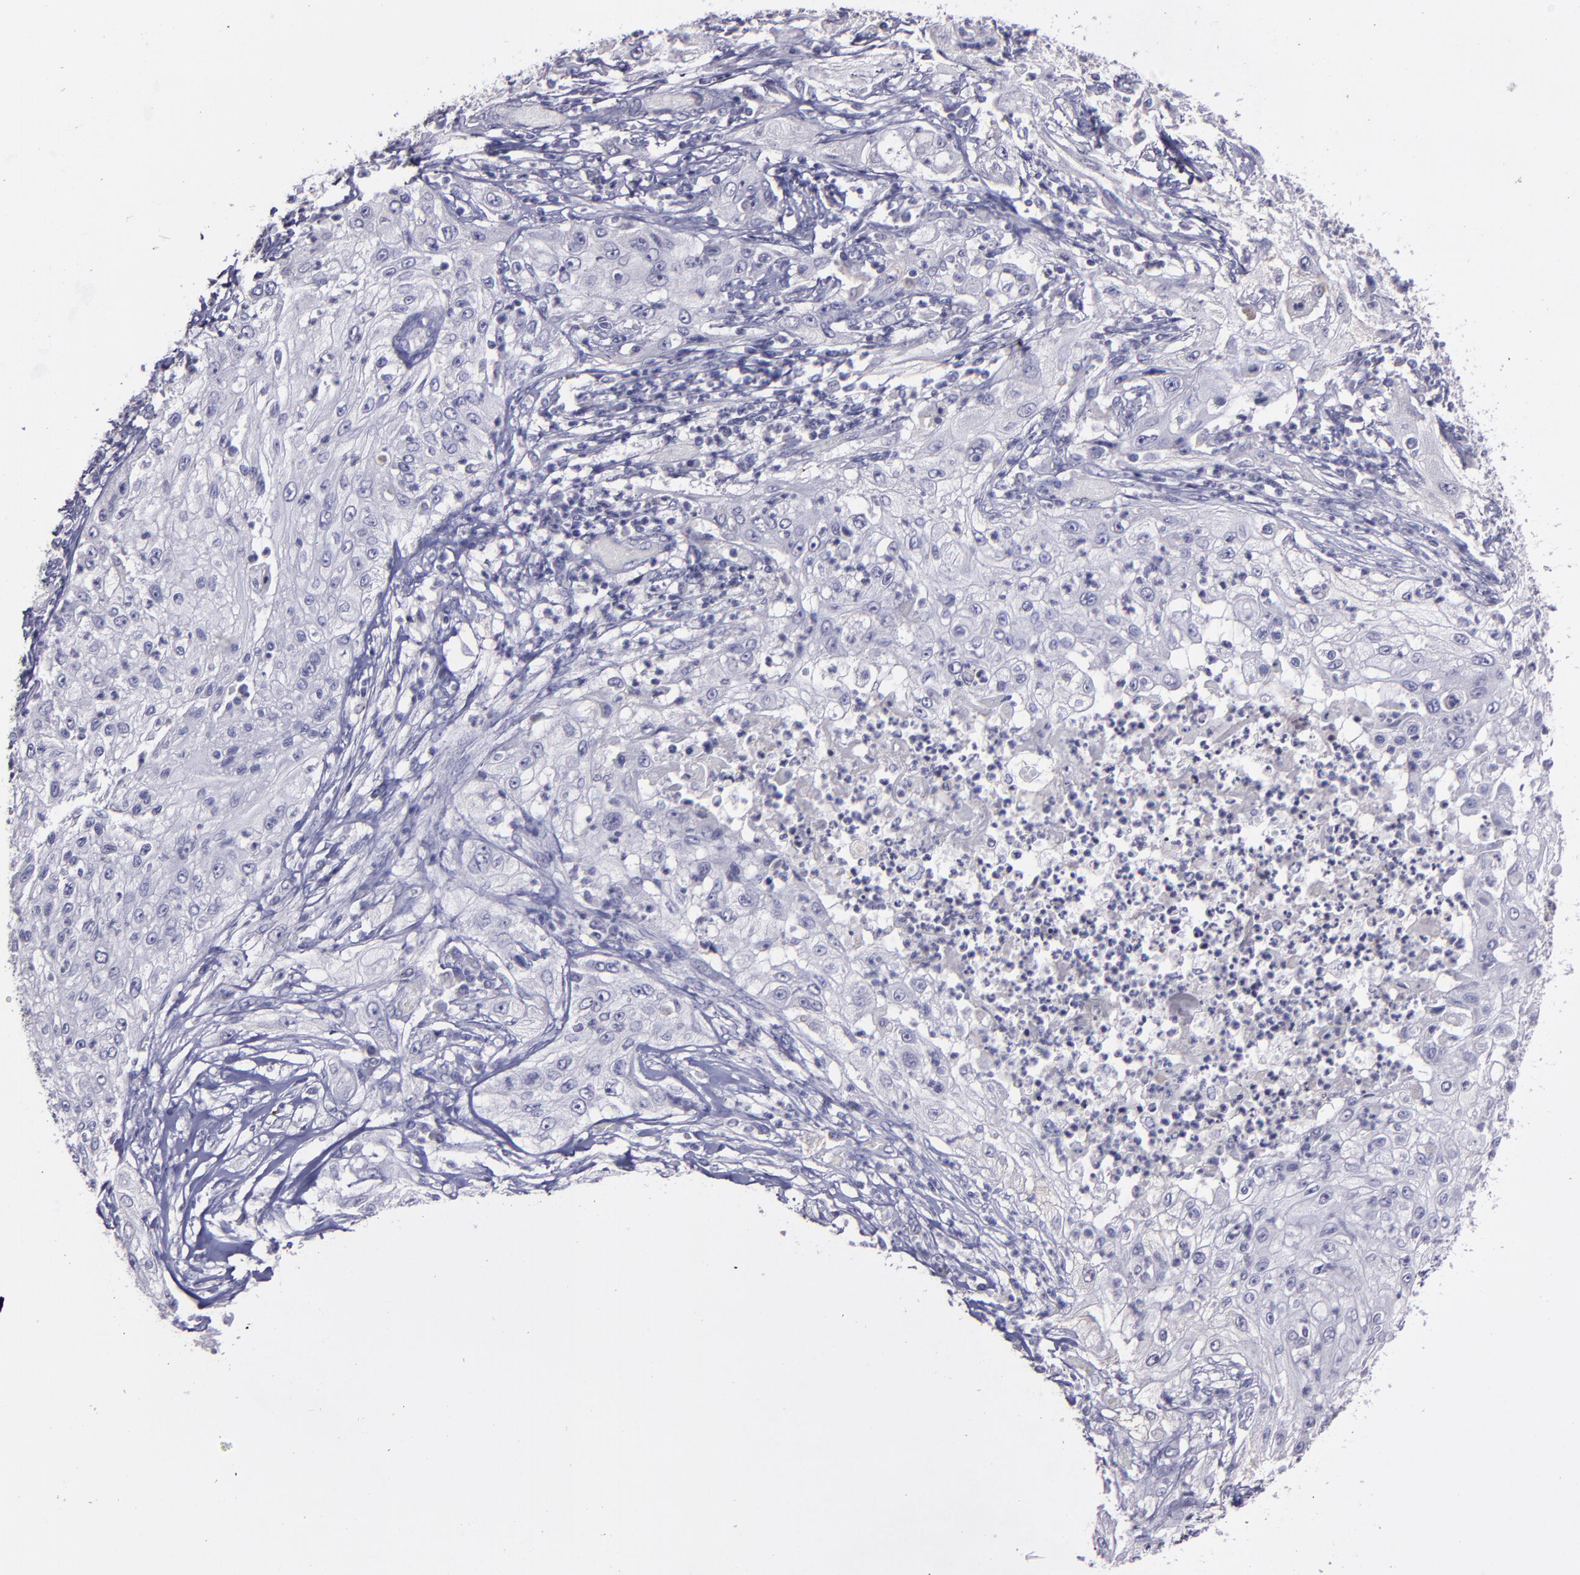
{"staining": {"intensity": "negative", "quantity": "none", "location": "none"}, "tissue": "lung cancer", "cell_type": "Tumor cells", "image_type": "cancer", "snomed": [{"axis": "morphology", "description": "Inflammation, NOS"}, {"axis": "morphology", "description": "Squamous cell carcinoma, NOS"}, {"axis": "topography", "description": "Lymph node"}, {"axis": "topography", "description": "Soft tissue"}, {"axis": "topography", "description": "Lung"}], "caption": "Immunohistochemical staining of human squamous cell carcinoma (lung) exhibits no significant expression in tumor cells.", "gene": "MASP1", "patient": {"sex": "male", "age": 66}}